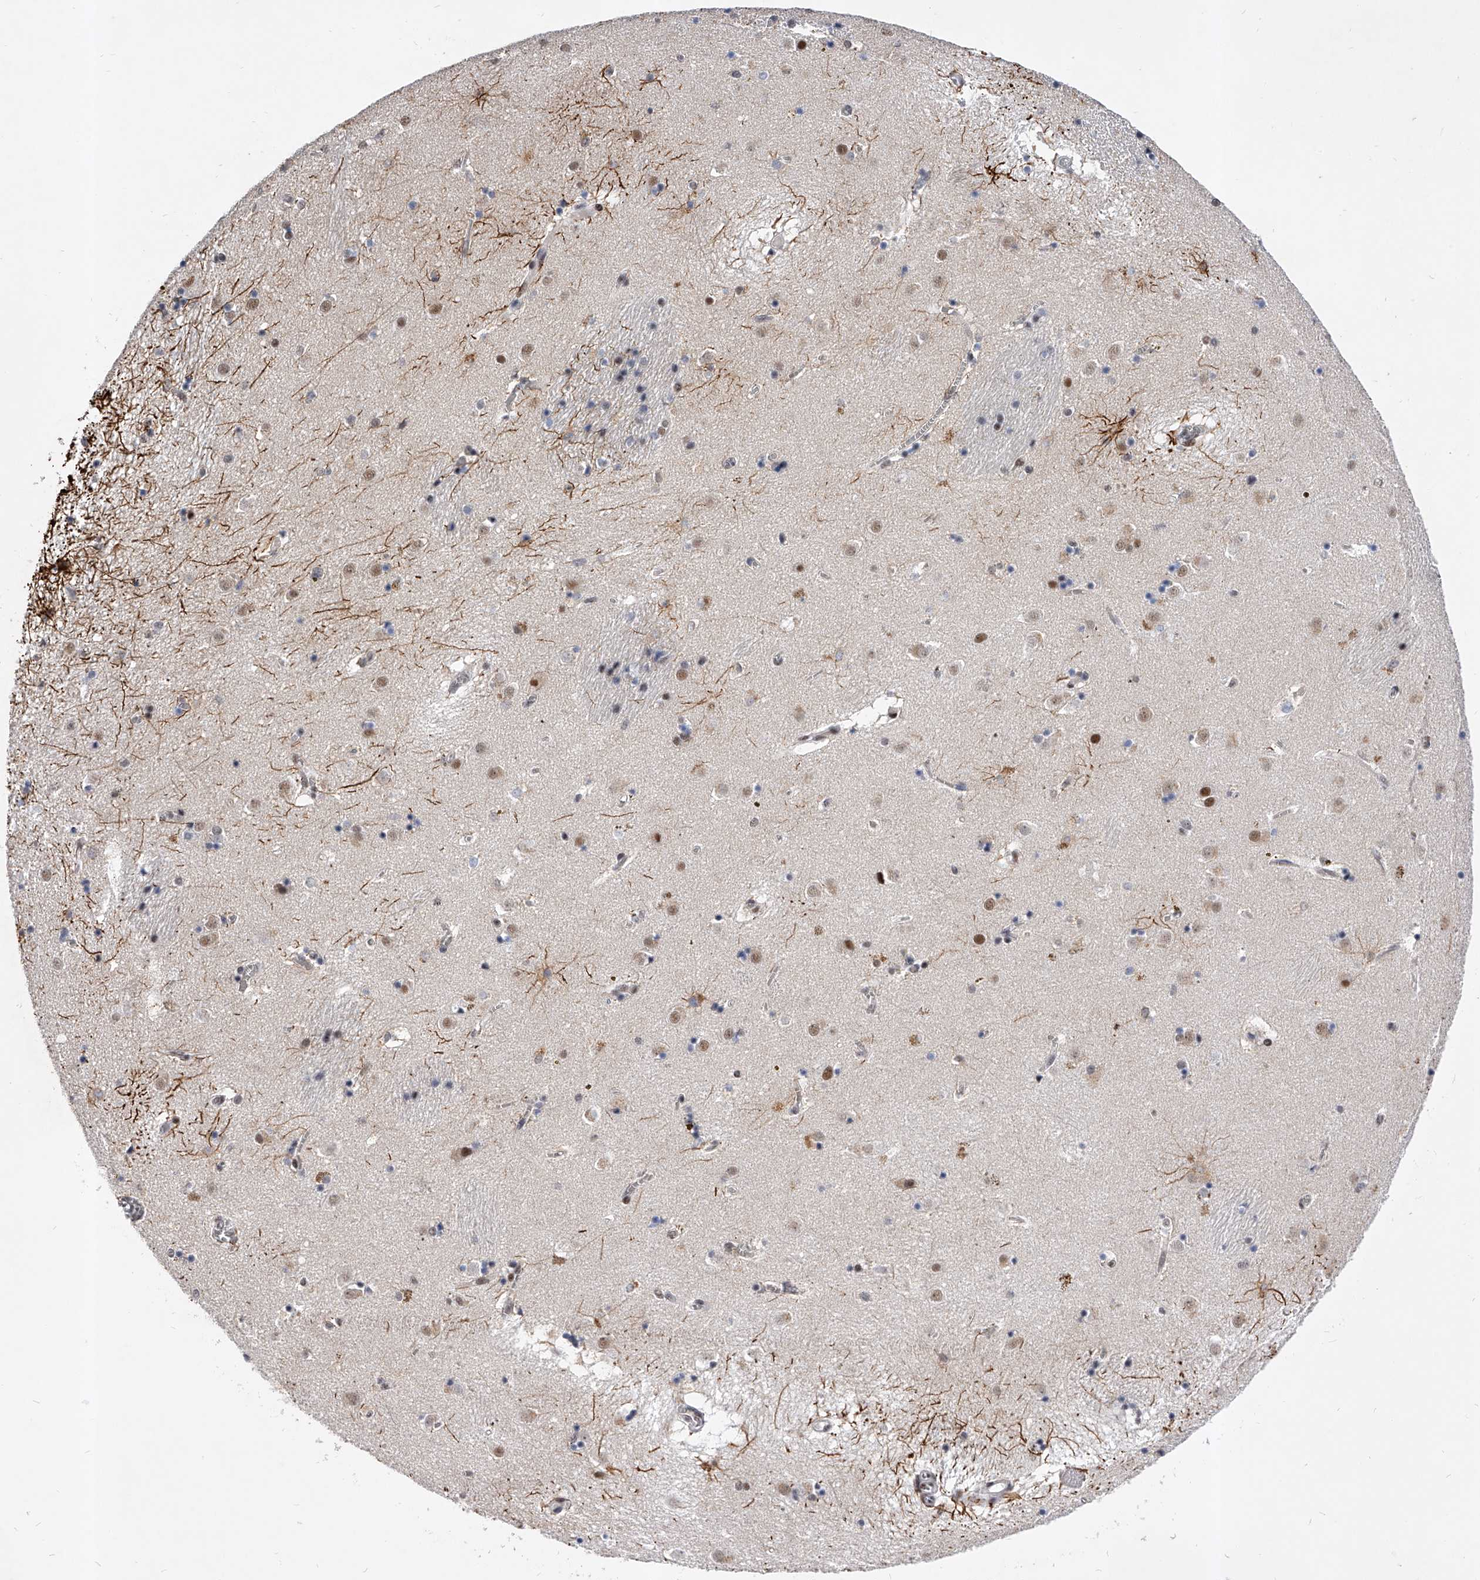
{"staining": {"intensity": "moderate", "quantity": "<25%", "location": "nuclear"}, "tissue": "caudate", "cell_type": "Glial cells", "image_type": "normal", "snomed": [{"axis": "morphology", "description": "Normal tissue, NOS"}, {"axis": "topography", "description": "Lateral ventricle wall"}], "caption": "High-magnification brightfield microscopy of unremarkable caudate stained with DAB (3,3'-diaminobenzidine) (brown) and counterstained with hematoxylin (blue). glial cells exhibit moderate nuclear staining is present in approximately<25% of cells. (brown staining indicates protein expression, while blue staining denotes nuclei).", "gene": "TESK2", "patient": {"sex": "male", "age": 70}}